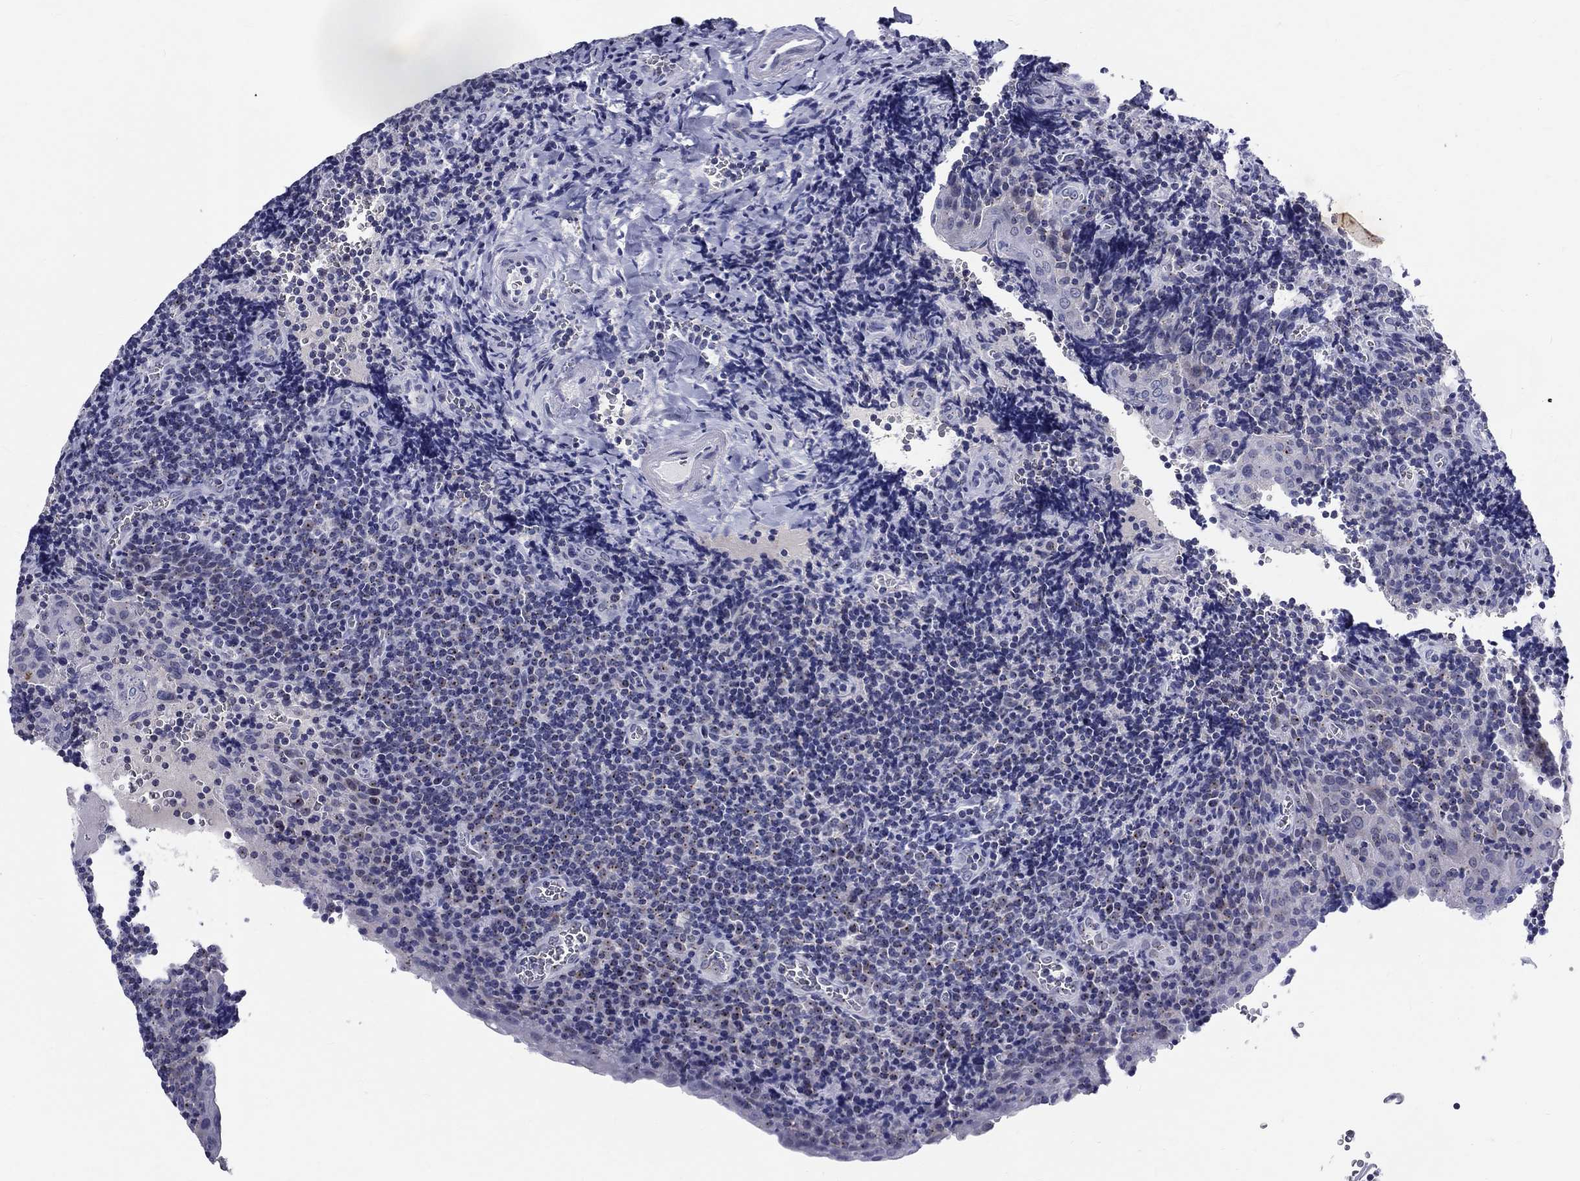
{"staining": {"intensity": "weak", "quantity": "<25%", "location": "cytoplasmic/membranous"}, "tissue": "tonsil", "cell_type": "Germinal center cells", "image_type": "normal", "snomed": [{"axis": "morphology", "description": "Normal tissue, NOS"}, {"axis": "morphology", "description": "Inflammation, NOS"}, {"axis": "topography", "description": "Tonsil"}], "caption": "Germinal center cells are negative for brown protein staining in unremarkable tonsil. Nuclei are stained in blue.", "gene": "CEP43", "patient": {"sex": "female", "age": 31}}